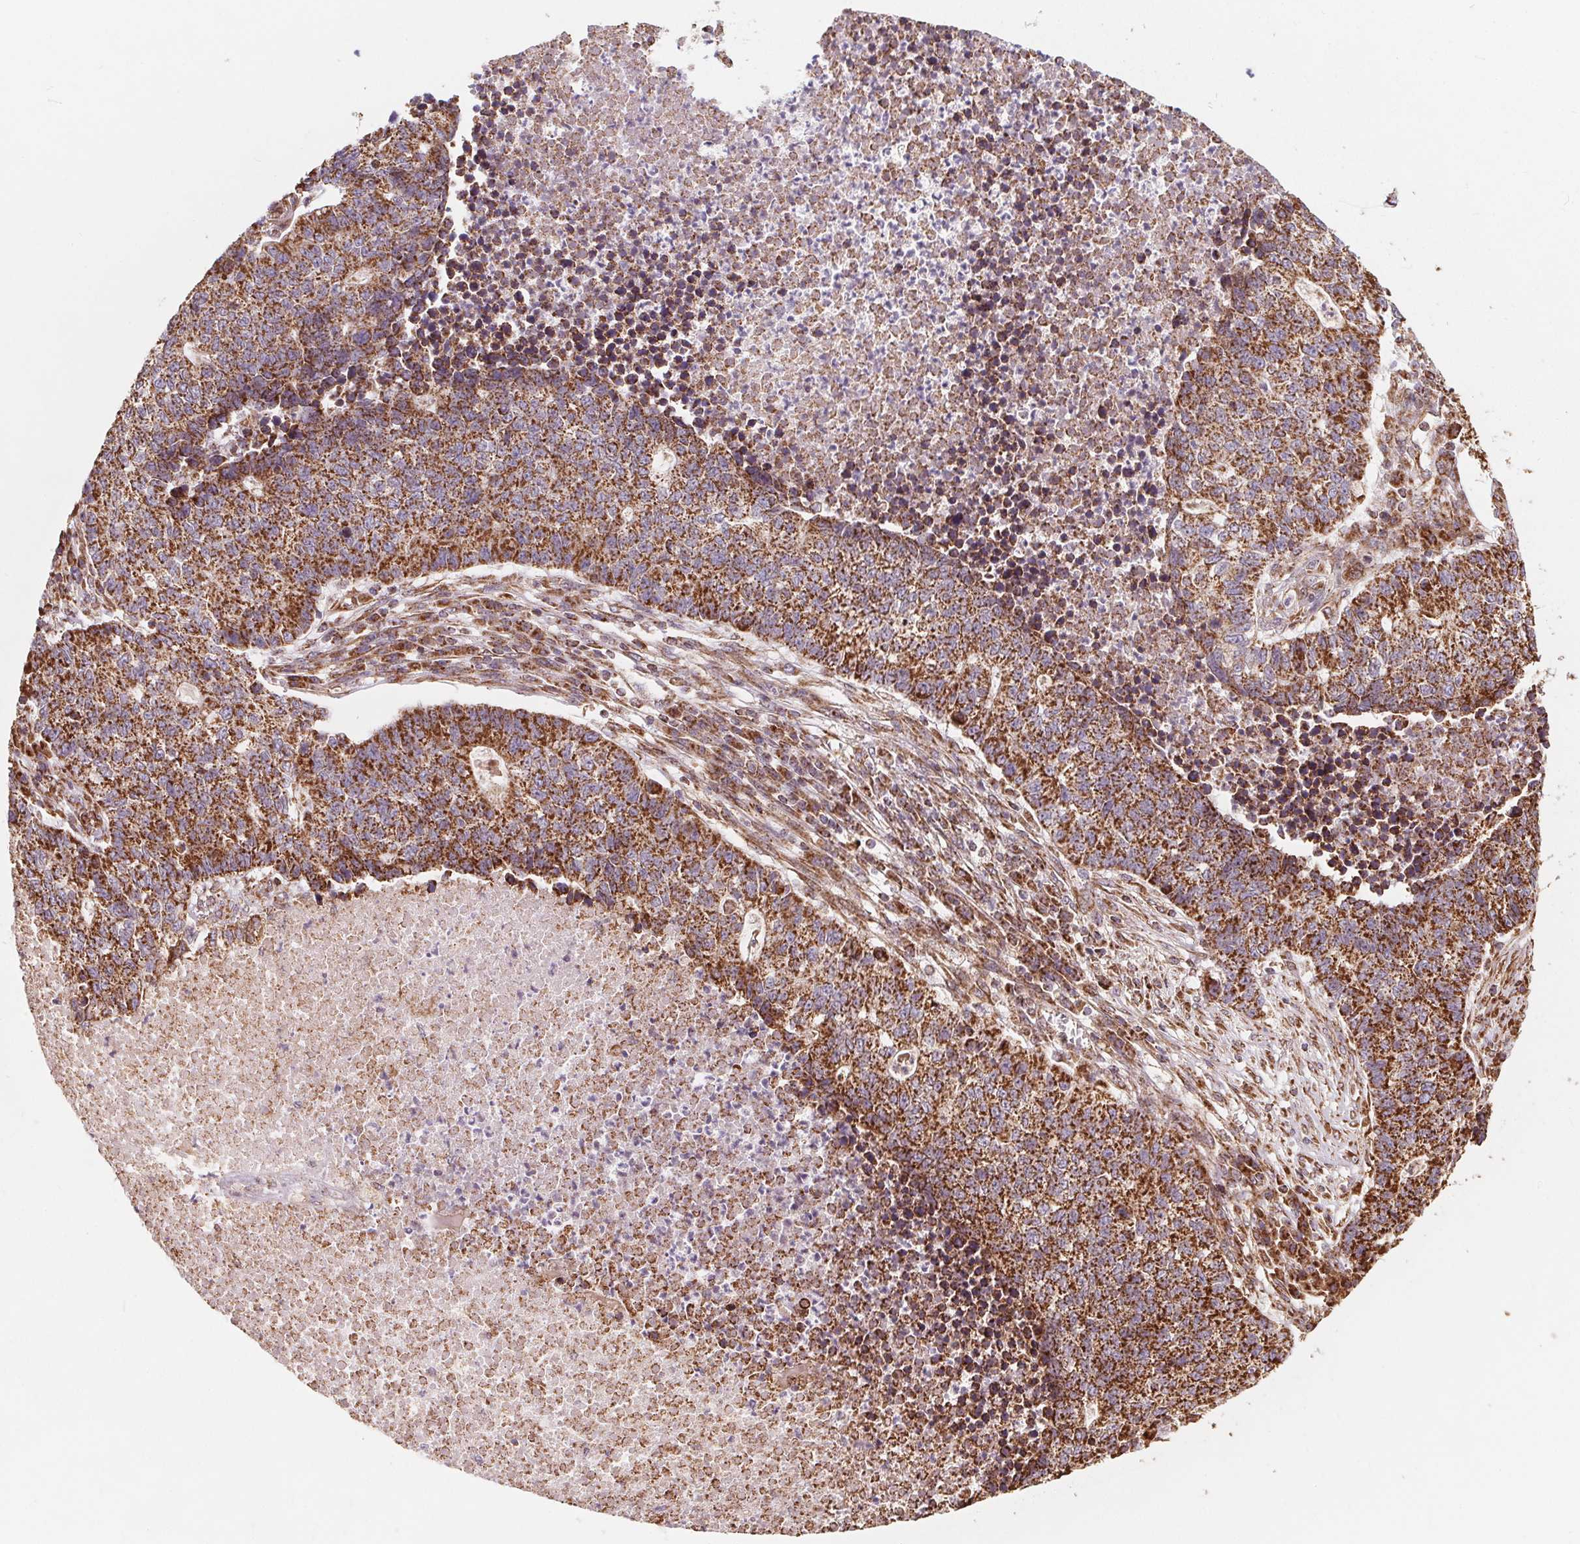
{"staining": {"intensity": "moderate", "quantity": ">75%", "location": "cytoplasmic/membranous"}, "tissue": "lung cancer", "cell_type": "Tumor cells", "image_type": "cancer", "snomed": [{"axis": "morphology", "description": "Adenocarcinoma, NOS"}, {"axis": "topography", "description": "Lung"}], "caption": "Lung cancer stained with immunohistochemistry (IHC) reveals moderate cytoplasmic/membranous staining in approximately >75% of tumor cells.", "gene": "PLSCR3", "patient": {"sex": "male", "age": 57}}